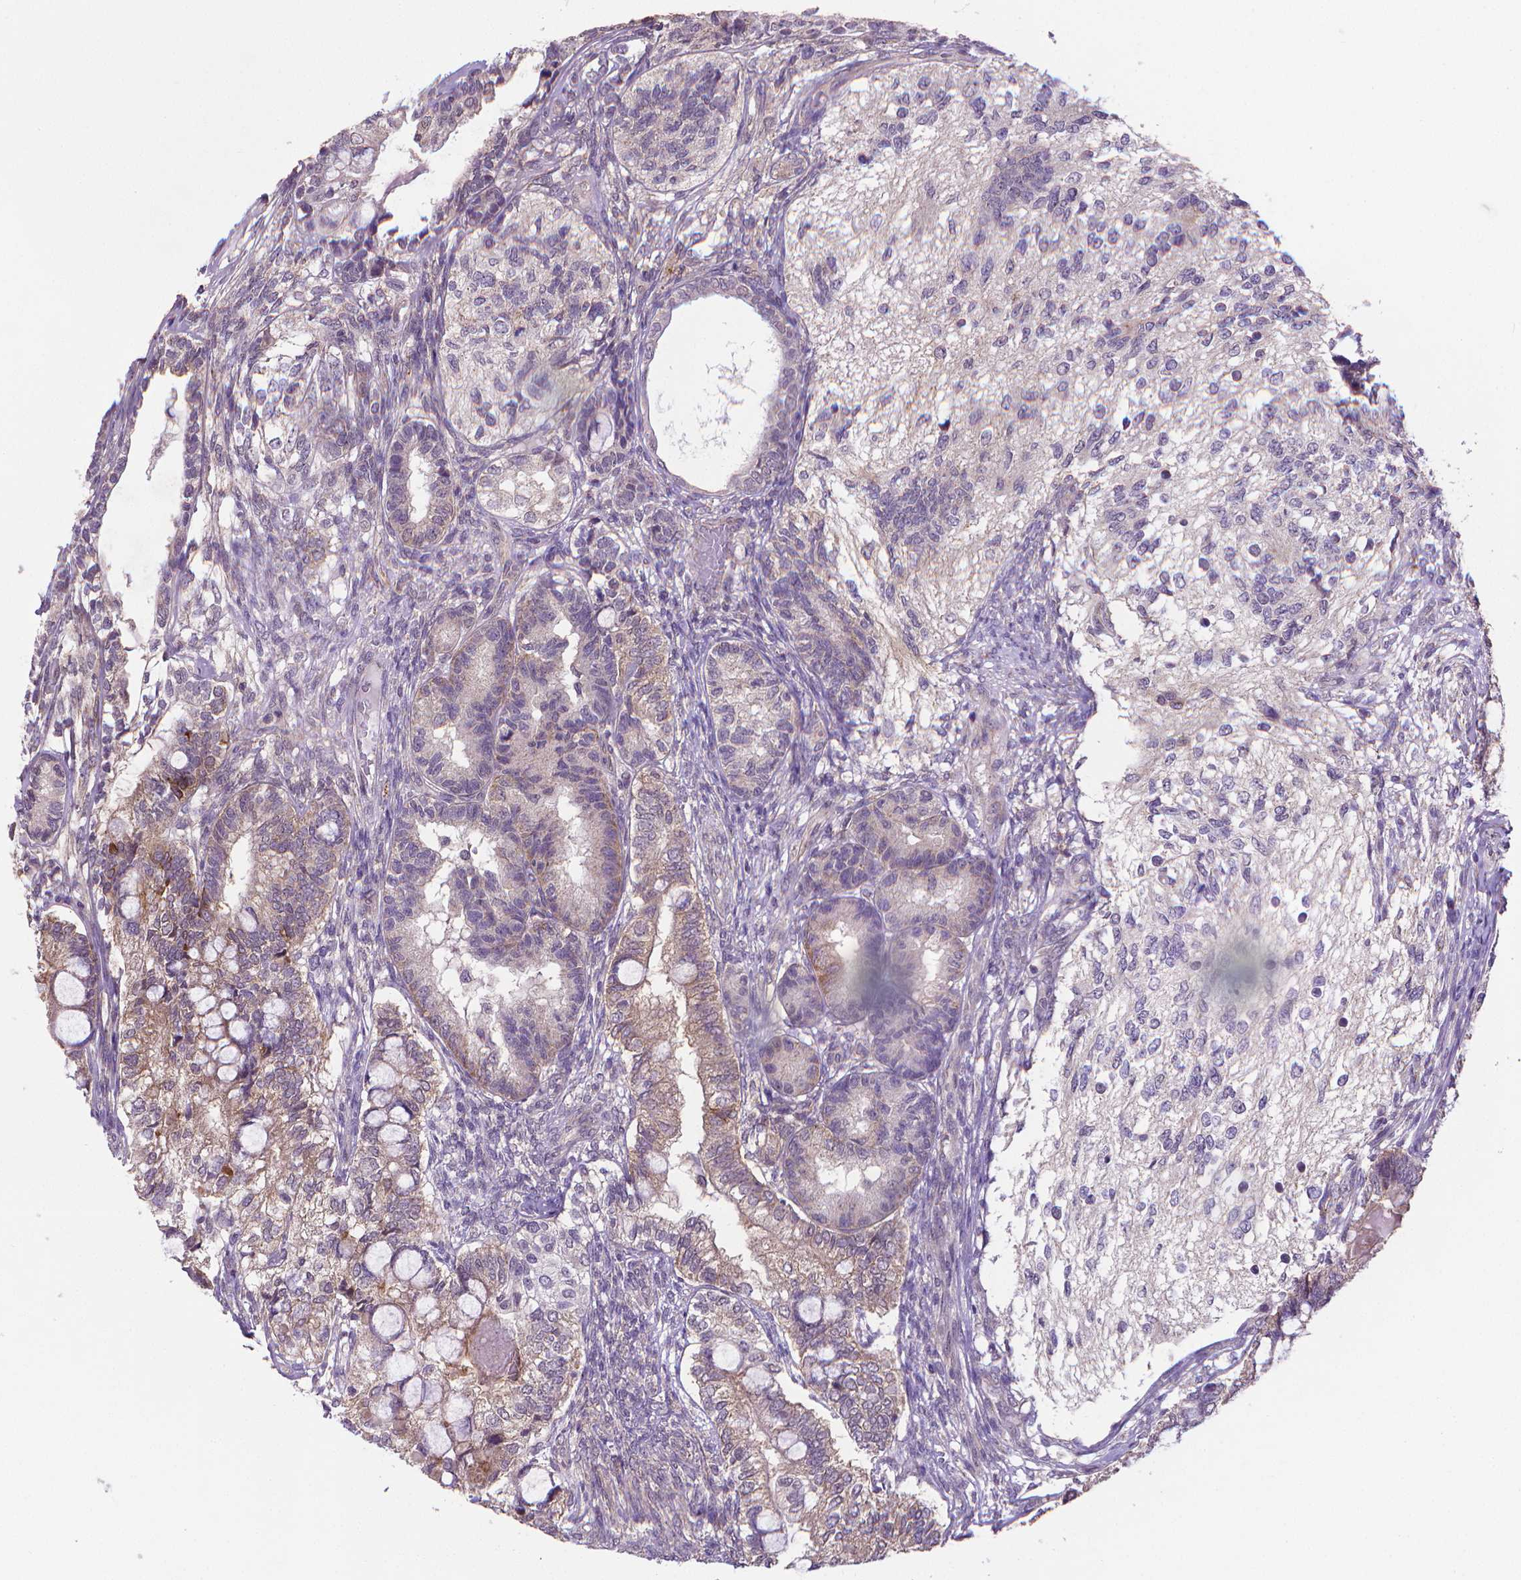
{"staining": {"intensity": "moderate", "quantity": "<25%", "location": "cytoplasmic/membranous"}, "tissue": "testis cancer", "cell_type": "Tumor cells", "image_type": "cancer", "snomed": [{"axis": "morphology", "description": "Seminoma, NOS"}, {"axis": "morphology", "description": "Carcinoma, Embryonal, NOS"}, {"axis": "topography", "description": "Testis"}], "caption": "Human embryonal carcinoma (testis) stained with a protein marker reveals moderate staining in tumor cells.", "gene": "GPR63", "patient": {"sex": "male", "age": 41}}